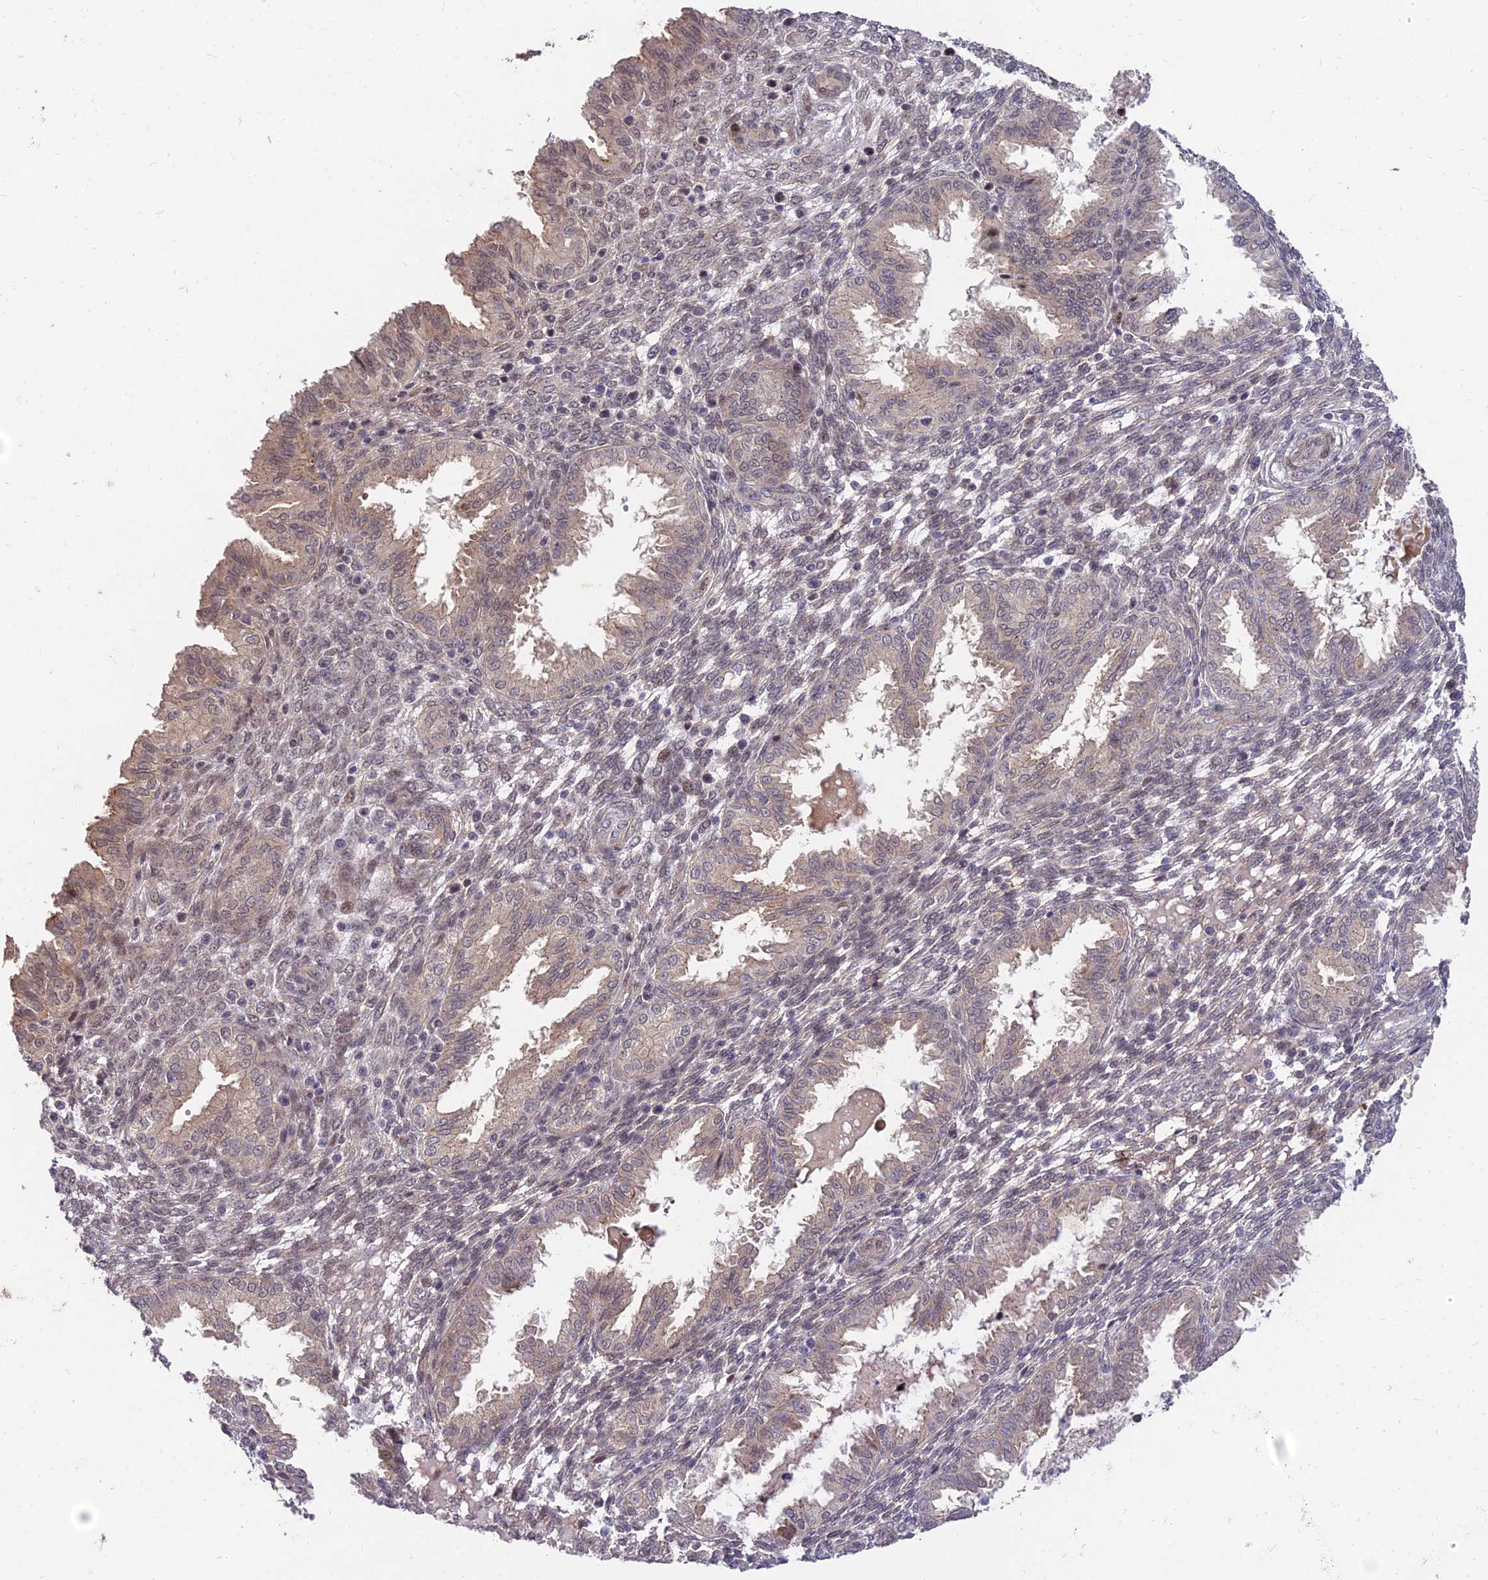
{"staining": {"intensity": "weak", "quantity": ">75%", "location": "nuclear"}, "tissue": "endometrium", "cell_type": "Cells in endometrial stroma", "image_type": "normal", "snomed": [{"axis": "morphology", "description": "Normal tissue, NOS"}, {"axis": "topography", "description": "Endometrium"}], "caption": "Protein analysis of benign endometrium demonstrates weak nuclear expression in approximately >75% of cells in endometrial stroma.", "gene": "ZNF85", "patient": {"sex": "female", "age": 33}}